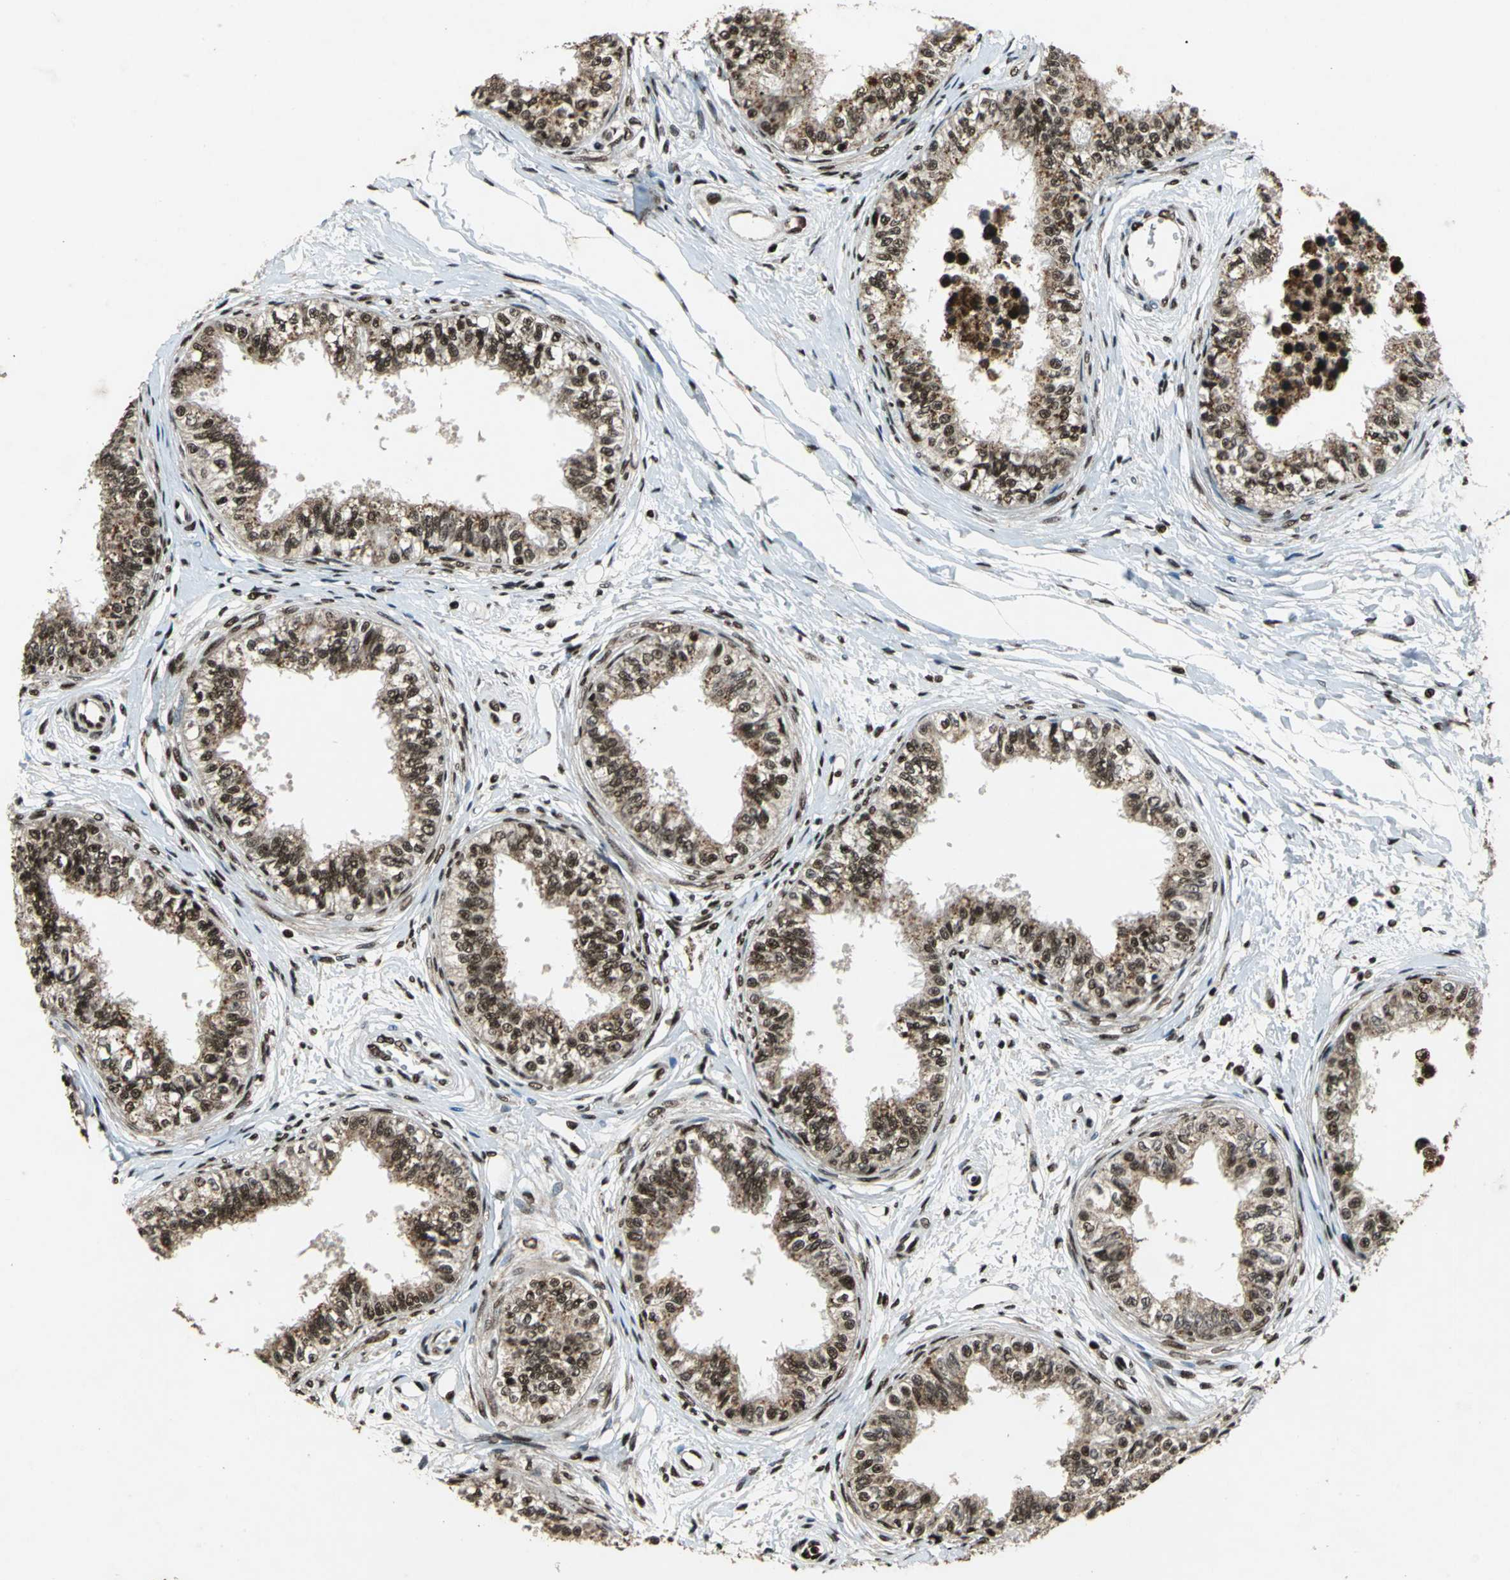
{"staining": {"intensity": "strong", "quantity": ">75%", "location": "cytoplasmic/membranous,nuclear"}, "tissue": "epididymis", "cell_type": "Glandular cells", "image_type": "normal", "snomed": [{"axis": "morphology", "description": "Normal tissue, NOS"}, {"axis": "morphology", "description": "Adenocarcinoma, metastatic, NOS"}, {"axis": "topography", "description": "Testis"}, {"axis": "topography", "description": "Epididymis"}], "caption": "High-magnification brightfield microscopy of normal epididymis stained with DAB (brown) and counterstained with hematoxylin (blue). glandular cells exhibit strong cytoplasmic/membranous,nuclear staining is present in approximately>75% of cells.", "gene": "MTA2", "patient": {"sex": "male", "age": 26}}